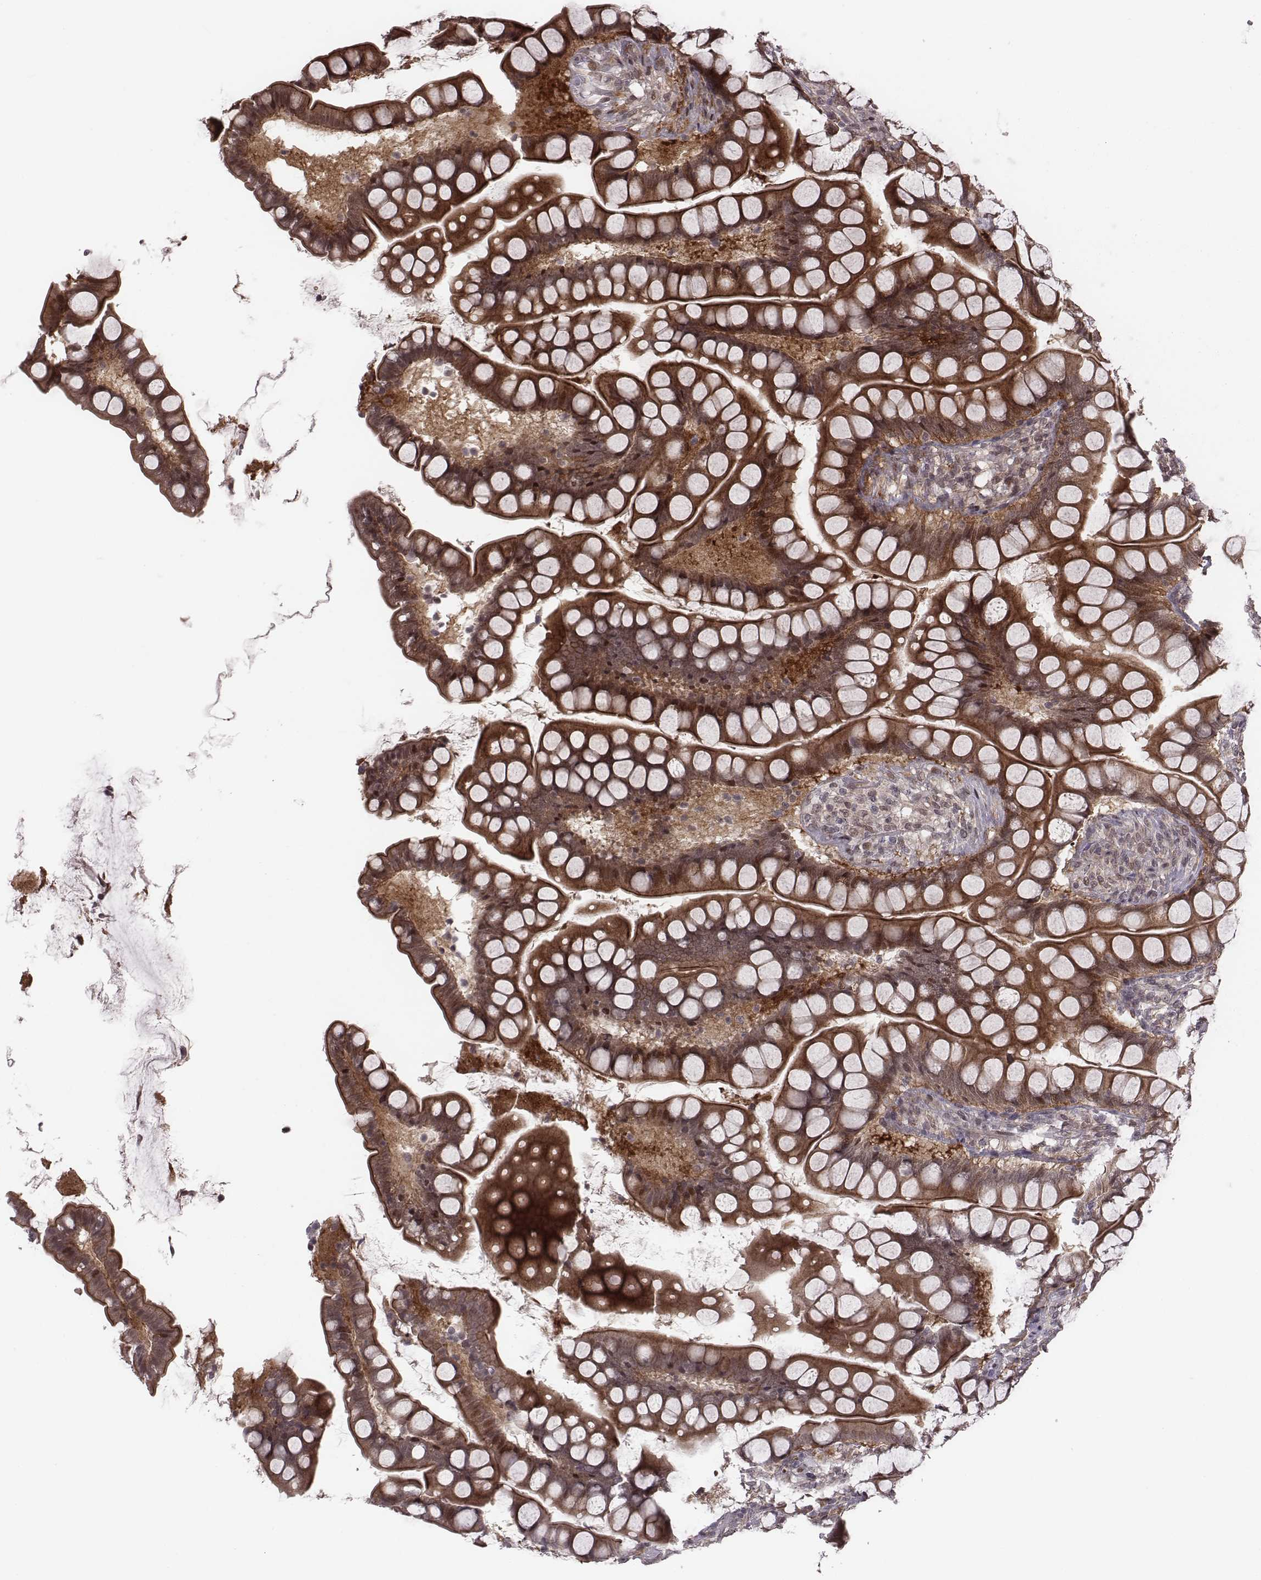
{"staining": {"intensity": "moderate", "quantity": "25%-75%", "location": "cytoplasmic/membranous,nuclear"}, "tissue": "small intestine", "cell_type": "Glandular cells", "image_type": "normal", "snomed": [{"axis": "morphology", "description": "Normal tissue, NOS"}, {"axis": "topography", "description": "Small intestine"}], "caption": "Immunohistochemical staining of normal human small intestine exhibits moderate cytoplasmic/membranous,nuclear protein positivity in approximately 25%-75% of glandular cells.", "gene": "RPL3", "patient": {"sex": "male", "age": 70}}